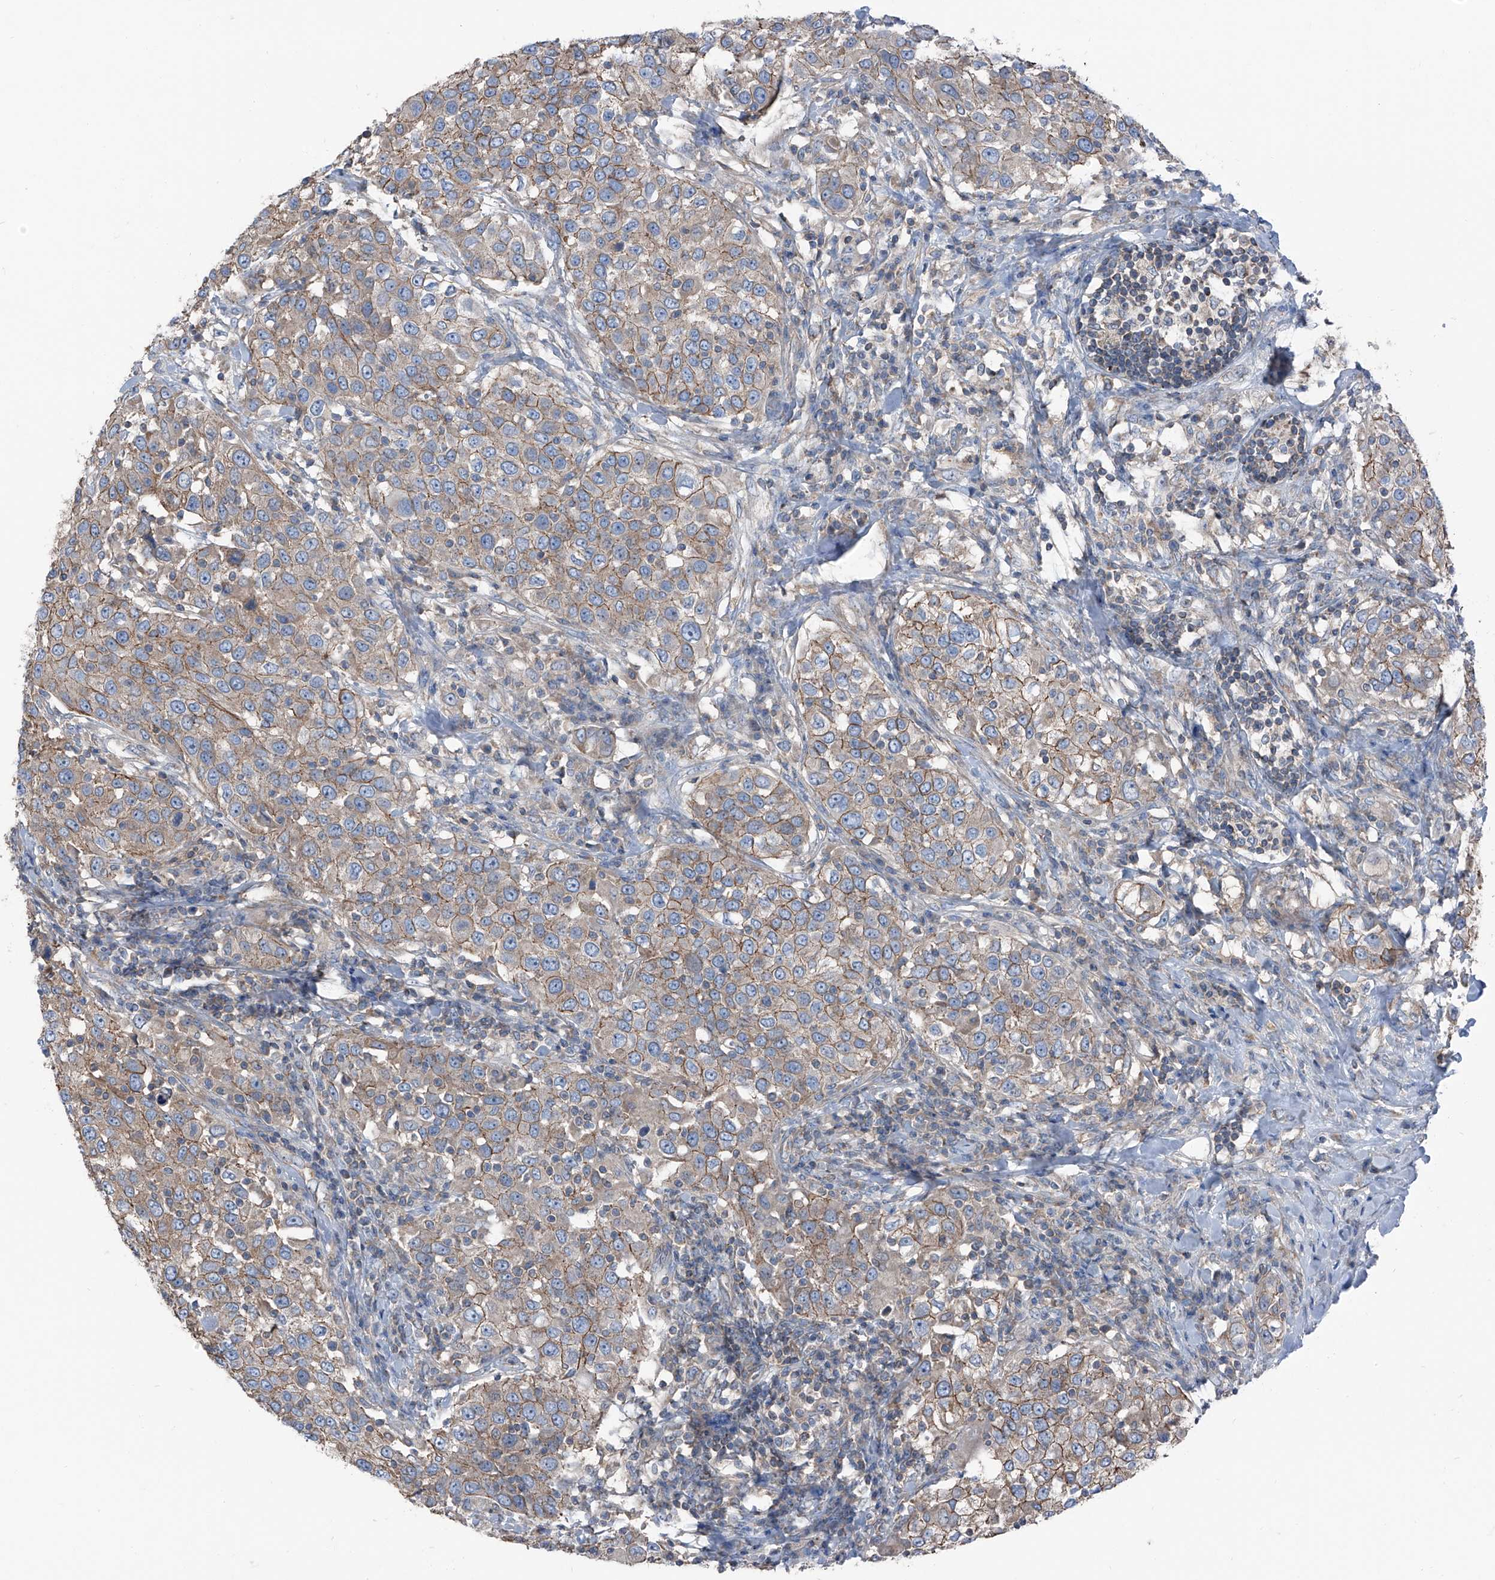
{"staining": {"intensity": "moderate", "quantity": ">75%", "location": "cytoplasmic/membranous"}, "tissue": "urothelial cancer", "cell_type": "Tumor cells", "image_type": "cancer", "snomed": [{"axis": "morphology", "description": "Urothelial carcinoma, High grade"}, {"axis": "topography", "description": "Urinary bladder"}], "caption": "Urothelial carcinoma (high-grade) was stained to show a protein in brown. There is medium levels of moderate cytoplasmic/membranous staining in about >75% of tumor cells. Immunohistochemistry stains the protein in brown and the nuclei are stained blue.", "gene": "GPR142", "patient": {"sex": "female", "age": 80}}